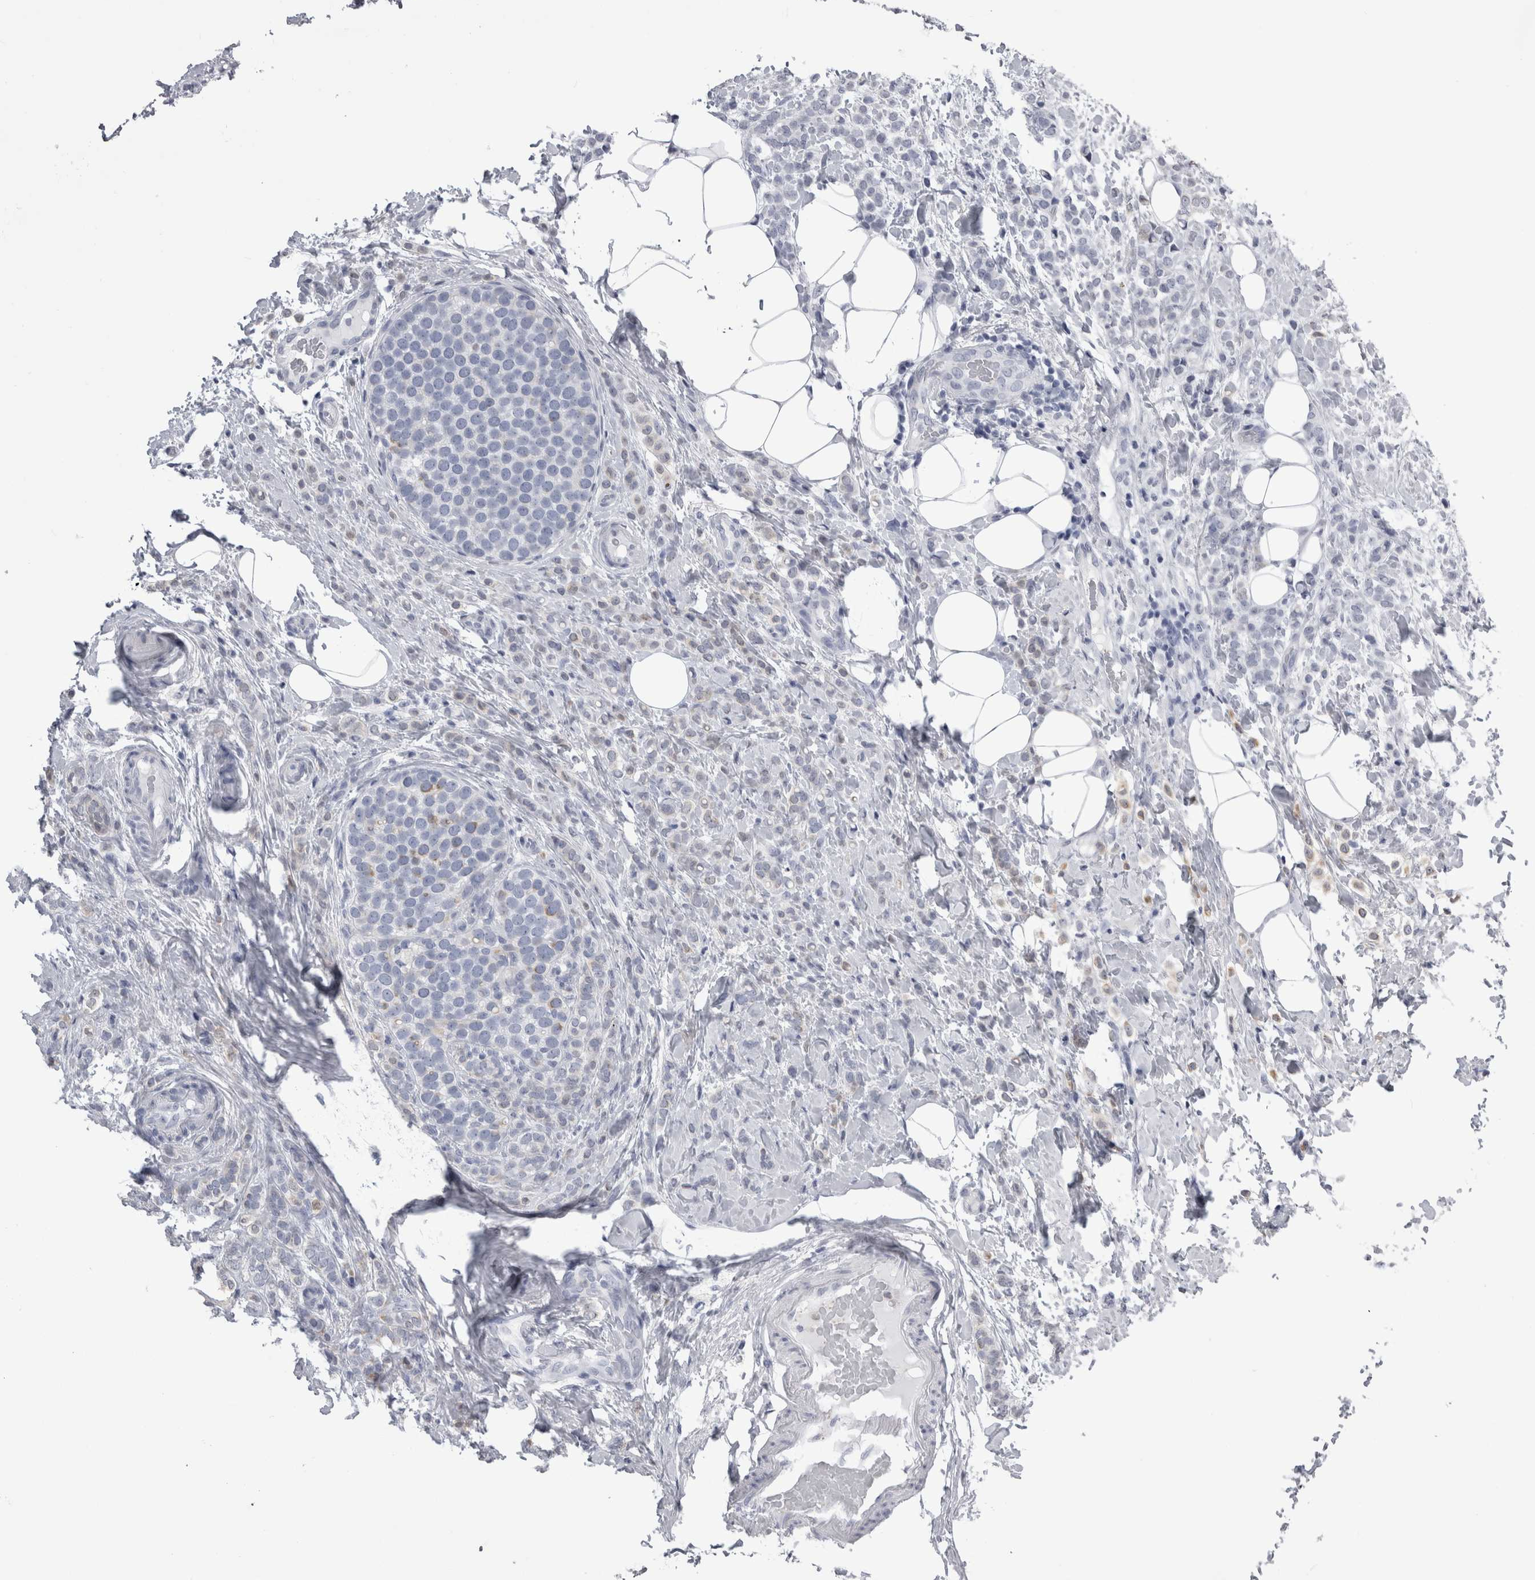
{"staining": {"intensity": "weak", "quantity": "<25%", "location": "cytoplasmic/membranous"}, "tissue": "breast cancer", "cell_type": "Tumor cells", "image_type": "cancer", "snomed": [{"axis": "morphology", "description": "Lobular carcinoma"}, {"axis": "topography", "description": "Breast"}], "caption": "Tumor cells are negative for protein expression in human breast cancer (lobular carcinoma).", "gene": "ALDH8A1", "patient": {"sex": "female", "age": 50}}